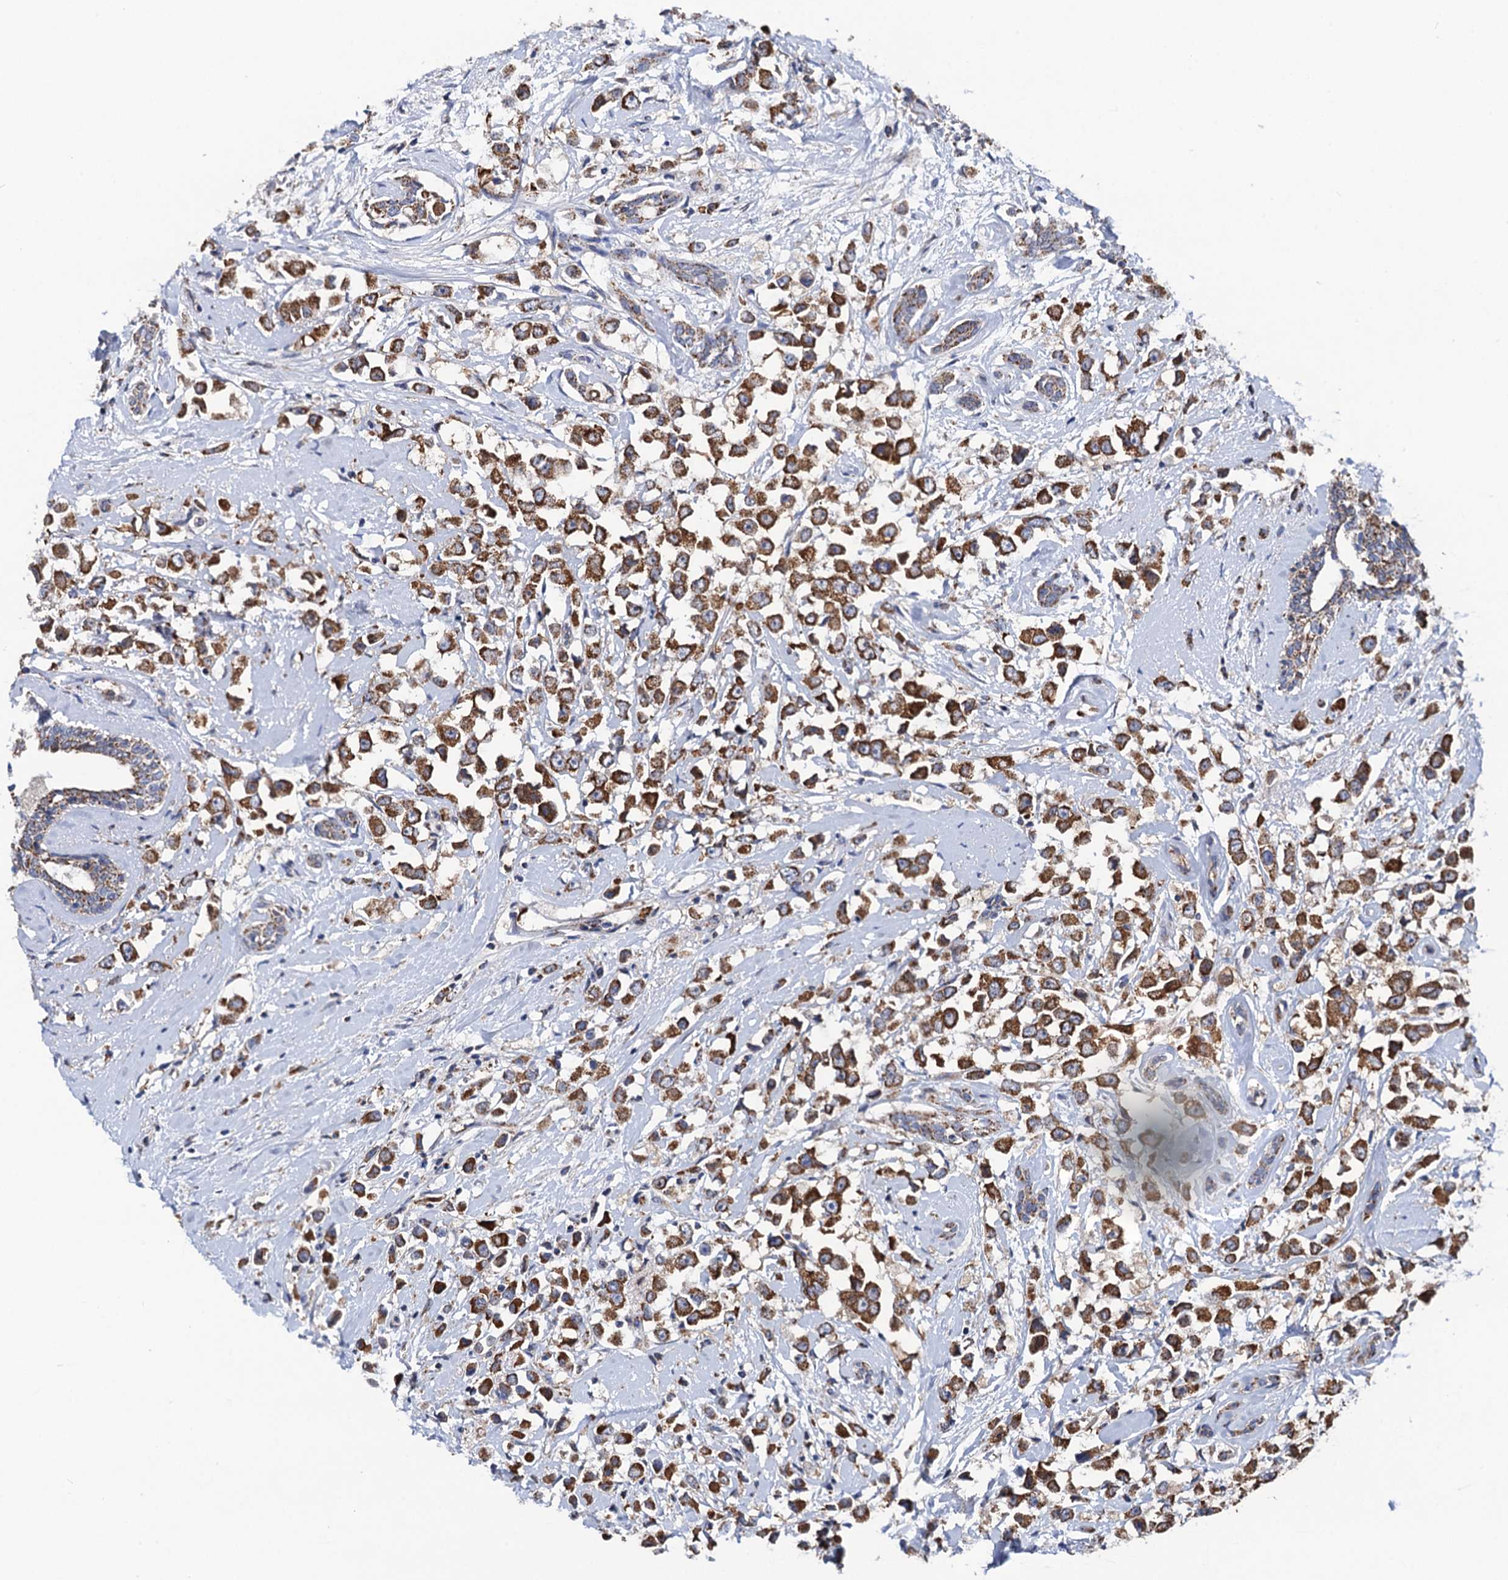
{"staining": {"intensity": "moderate", "quantity": ">75%", "location": "cytoplasmic/membranous"}, "tissue": "breast cancer", "cell_type": "Tumor cells", "image_type": "cancer", "snomed": [{"axis": "morphology", "description": "Duct carcinoma"}, {"axis": "topography", "description": "Breast"}], "caption": "Moderate cytoplasmic/membranous protein positivity is present in about >75% of tumor cells in breast cancer (infiltrating ductal carcinoma). (Stains: DAB (3,3'-diaminobenzidine) in brown, nuclei in blue, Microscopy: brightfield microscopy at high magnification).", "gene": "PTCD3", "patient": {"sex": "female", "age": 87}}